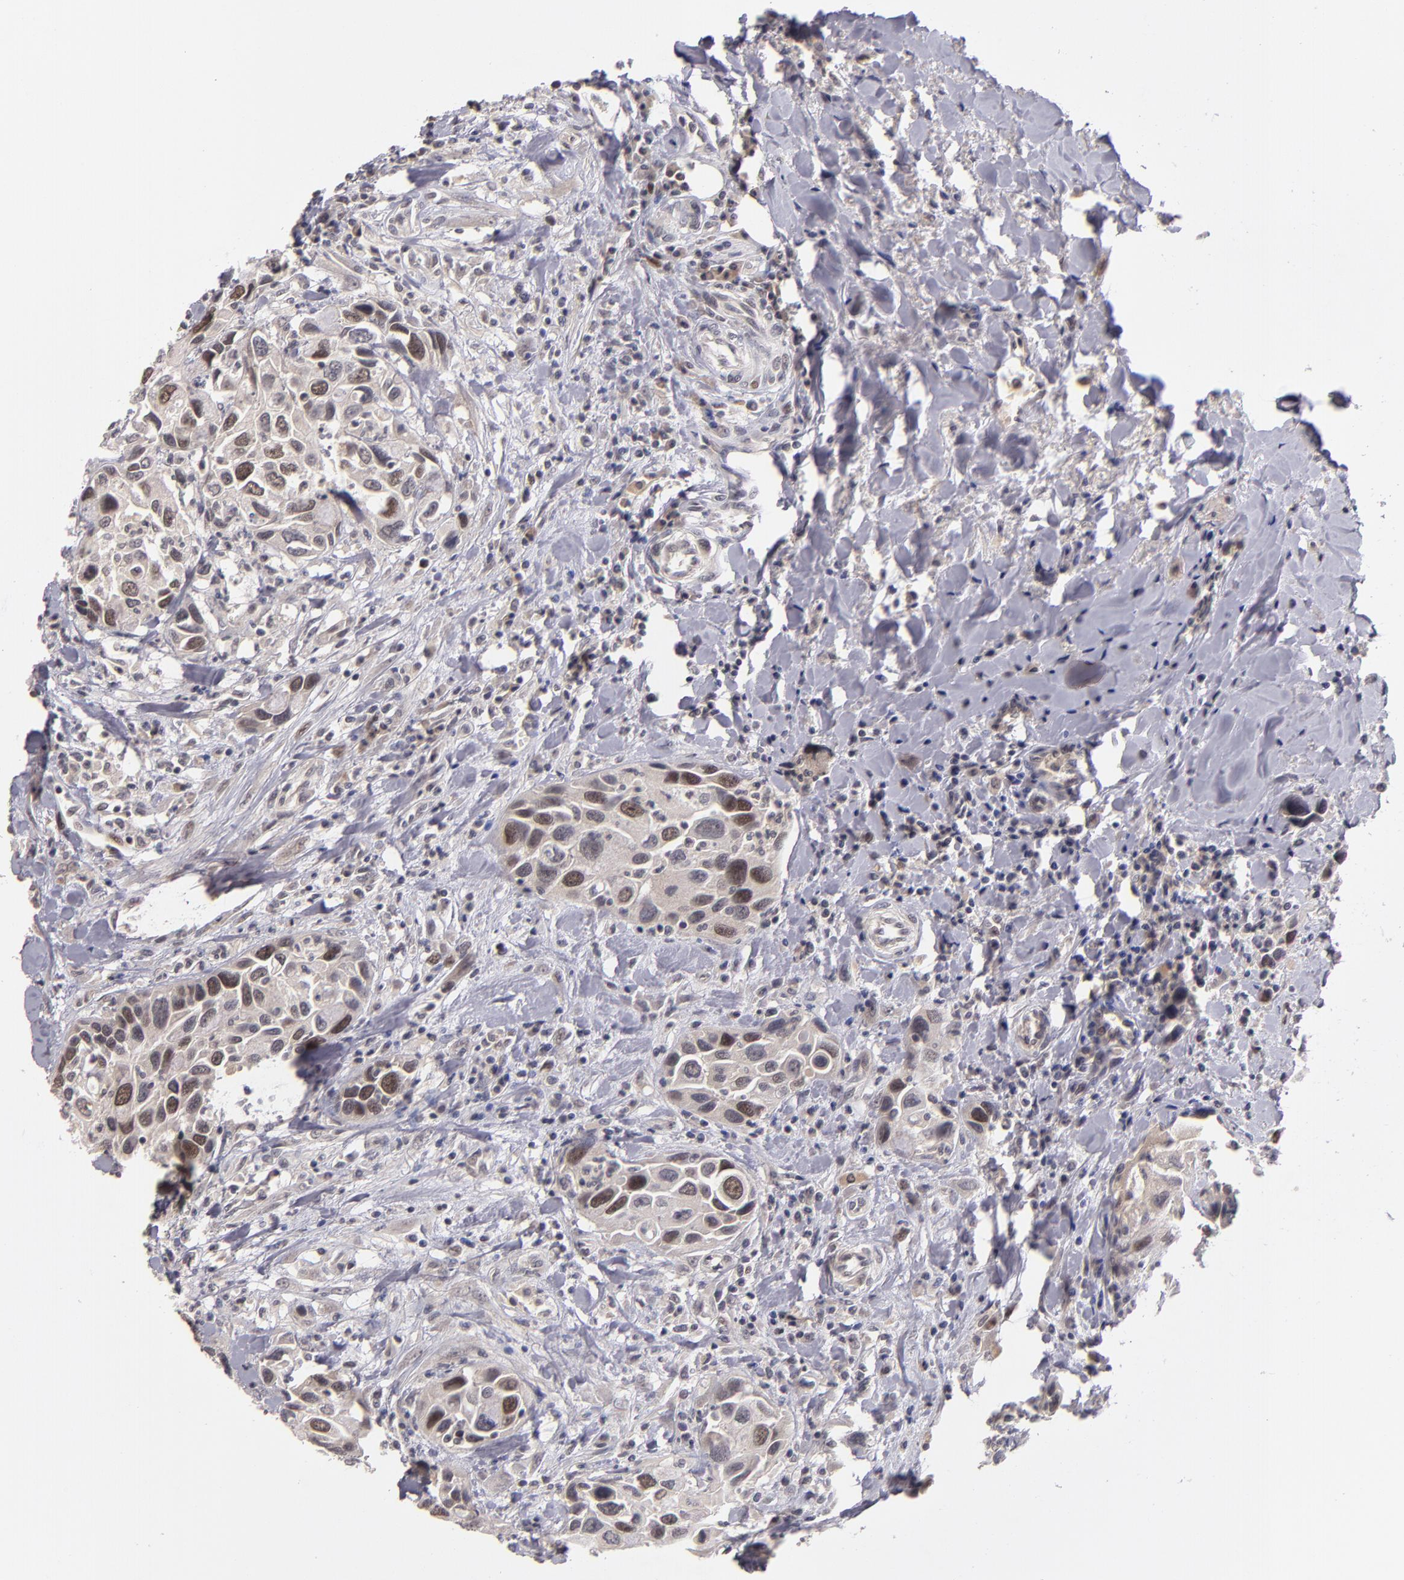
{"staining": {"intensity": "moderate", "quantity": "25%-75%", "location": "nuclear"}, "tissue": "urothelial cancer", "cell_type": "Tumor cells", "image_type": "cancer", "snomed": [{"axis": "morphology", "description": "Urothelial carcinoma, High grade"}, {"axis": "topography", "description": "Urinary bladder"}], "caption": "A brown stain labels moderate nuclear staining of a protein in human urothelial cancer tumor cells. (DAB IHC, brown staining for protein, blue staining for nuclei).", "gene": "CDC7", "patient": {"sex": "male", "age": 66}}